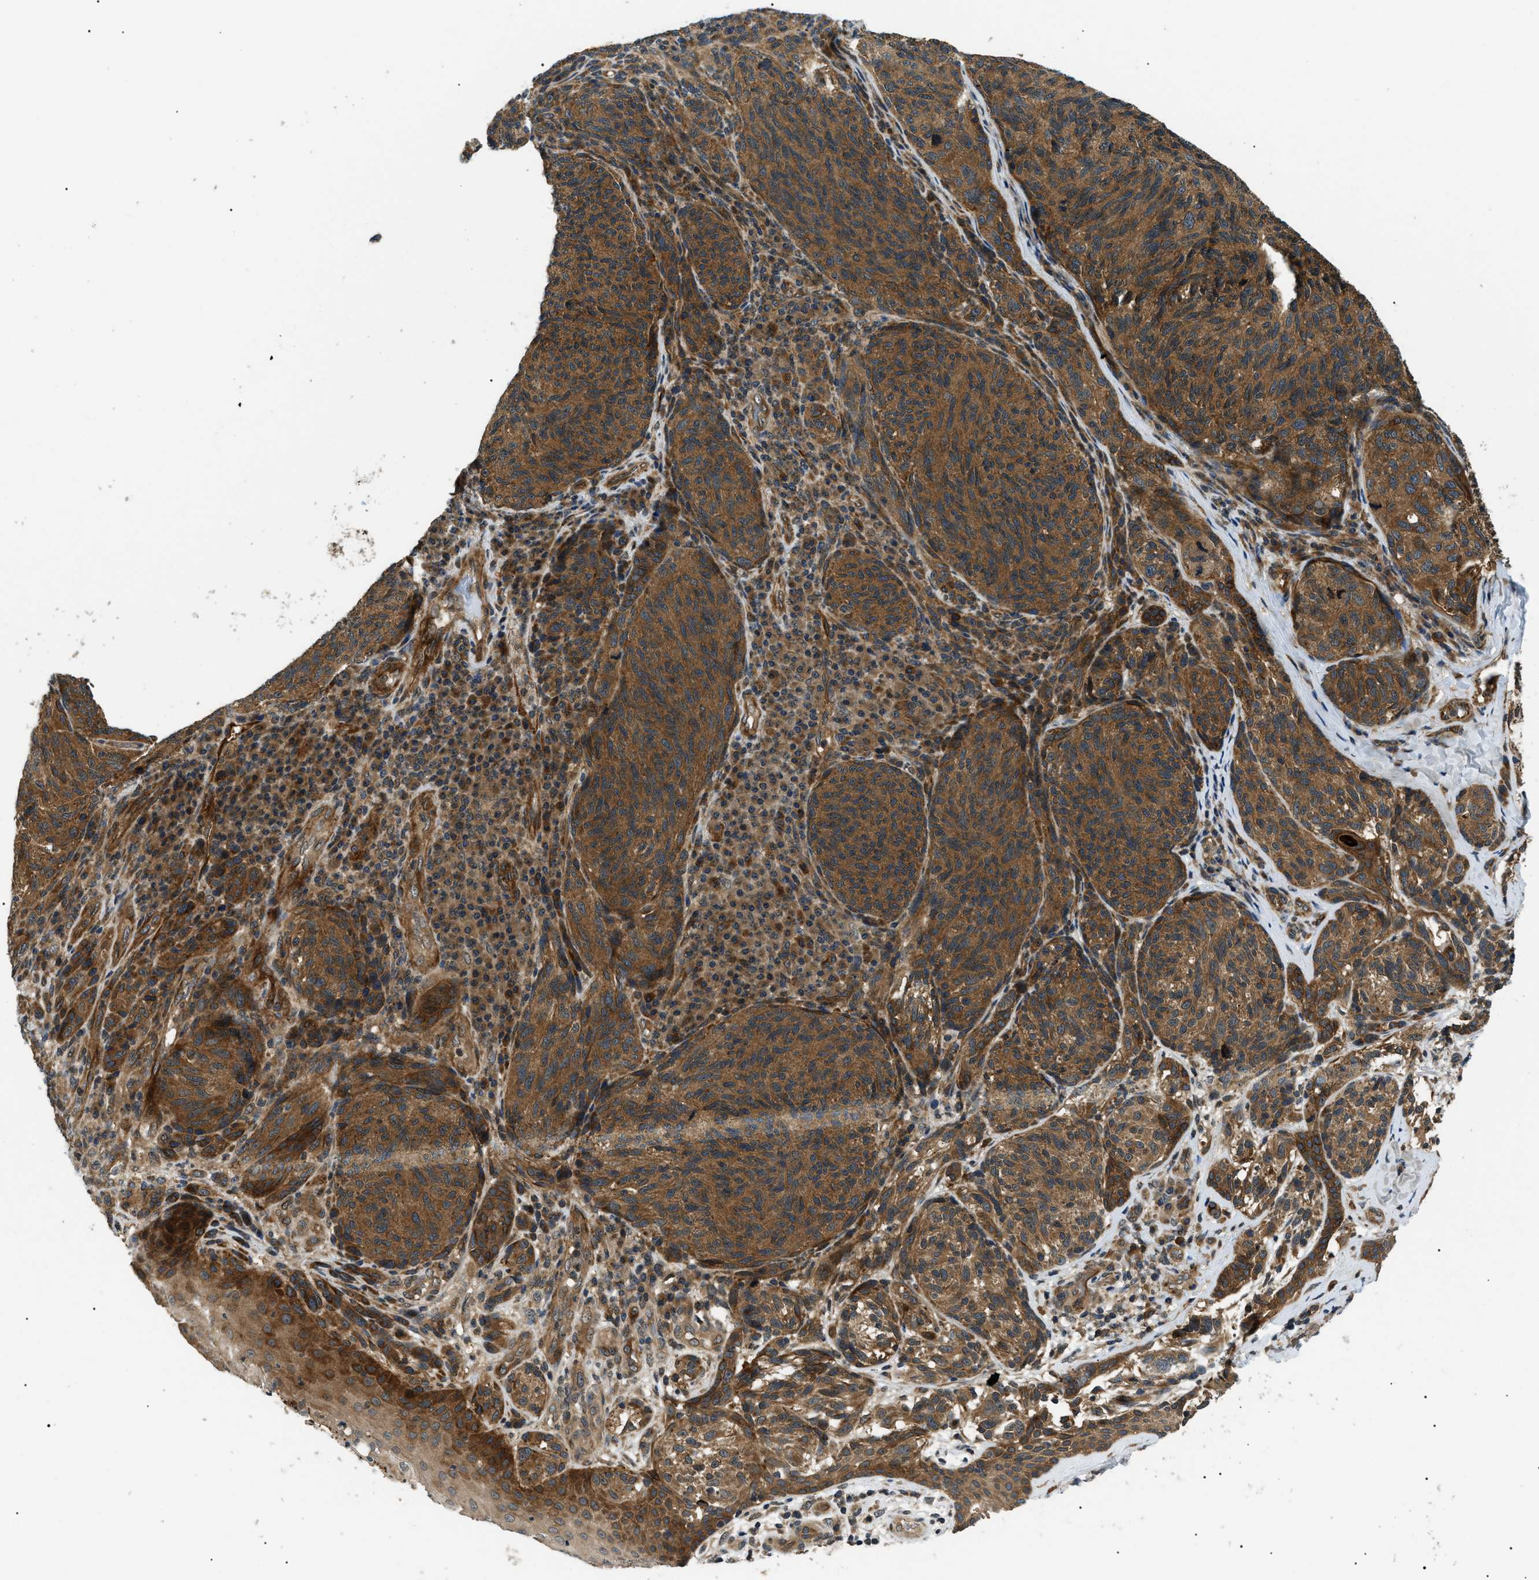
{"staining": {"intensity": "moderate", "quantity": ">75%", "location": "cytoplasmic/membranous"}, "tissue": "melanoma", "cell_type": "Tumor cells", "image_type": "cancer", "snomed": [{"axis": "morphology", "description": "Malignant melanoma, NOS"}, {"axis": "topography", "description": "Skin"}], "caption": "Immunohistochemical staining of human melanoma exhibits medium levels of moderate cytoplasmic/membranous staining in about >75% of tumor cells. (DAB IHC, brown staining for protein, blue staining for nuclei).", "gene": "ATP6AP1", "patient": {"sex": "female", "age": 73}}